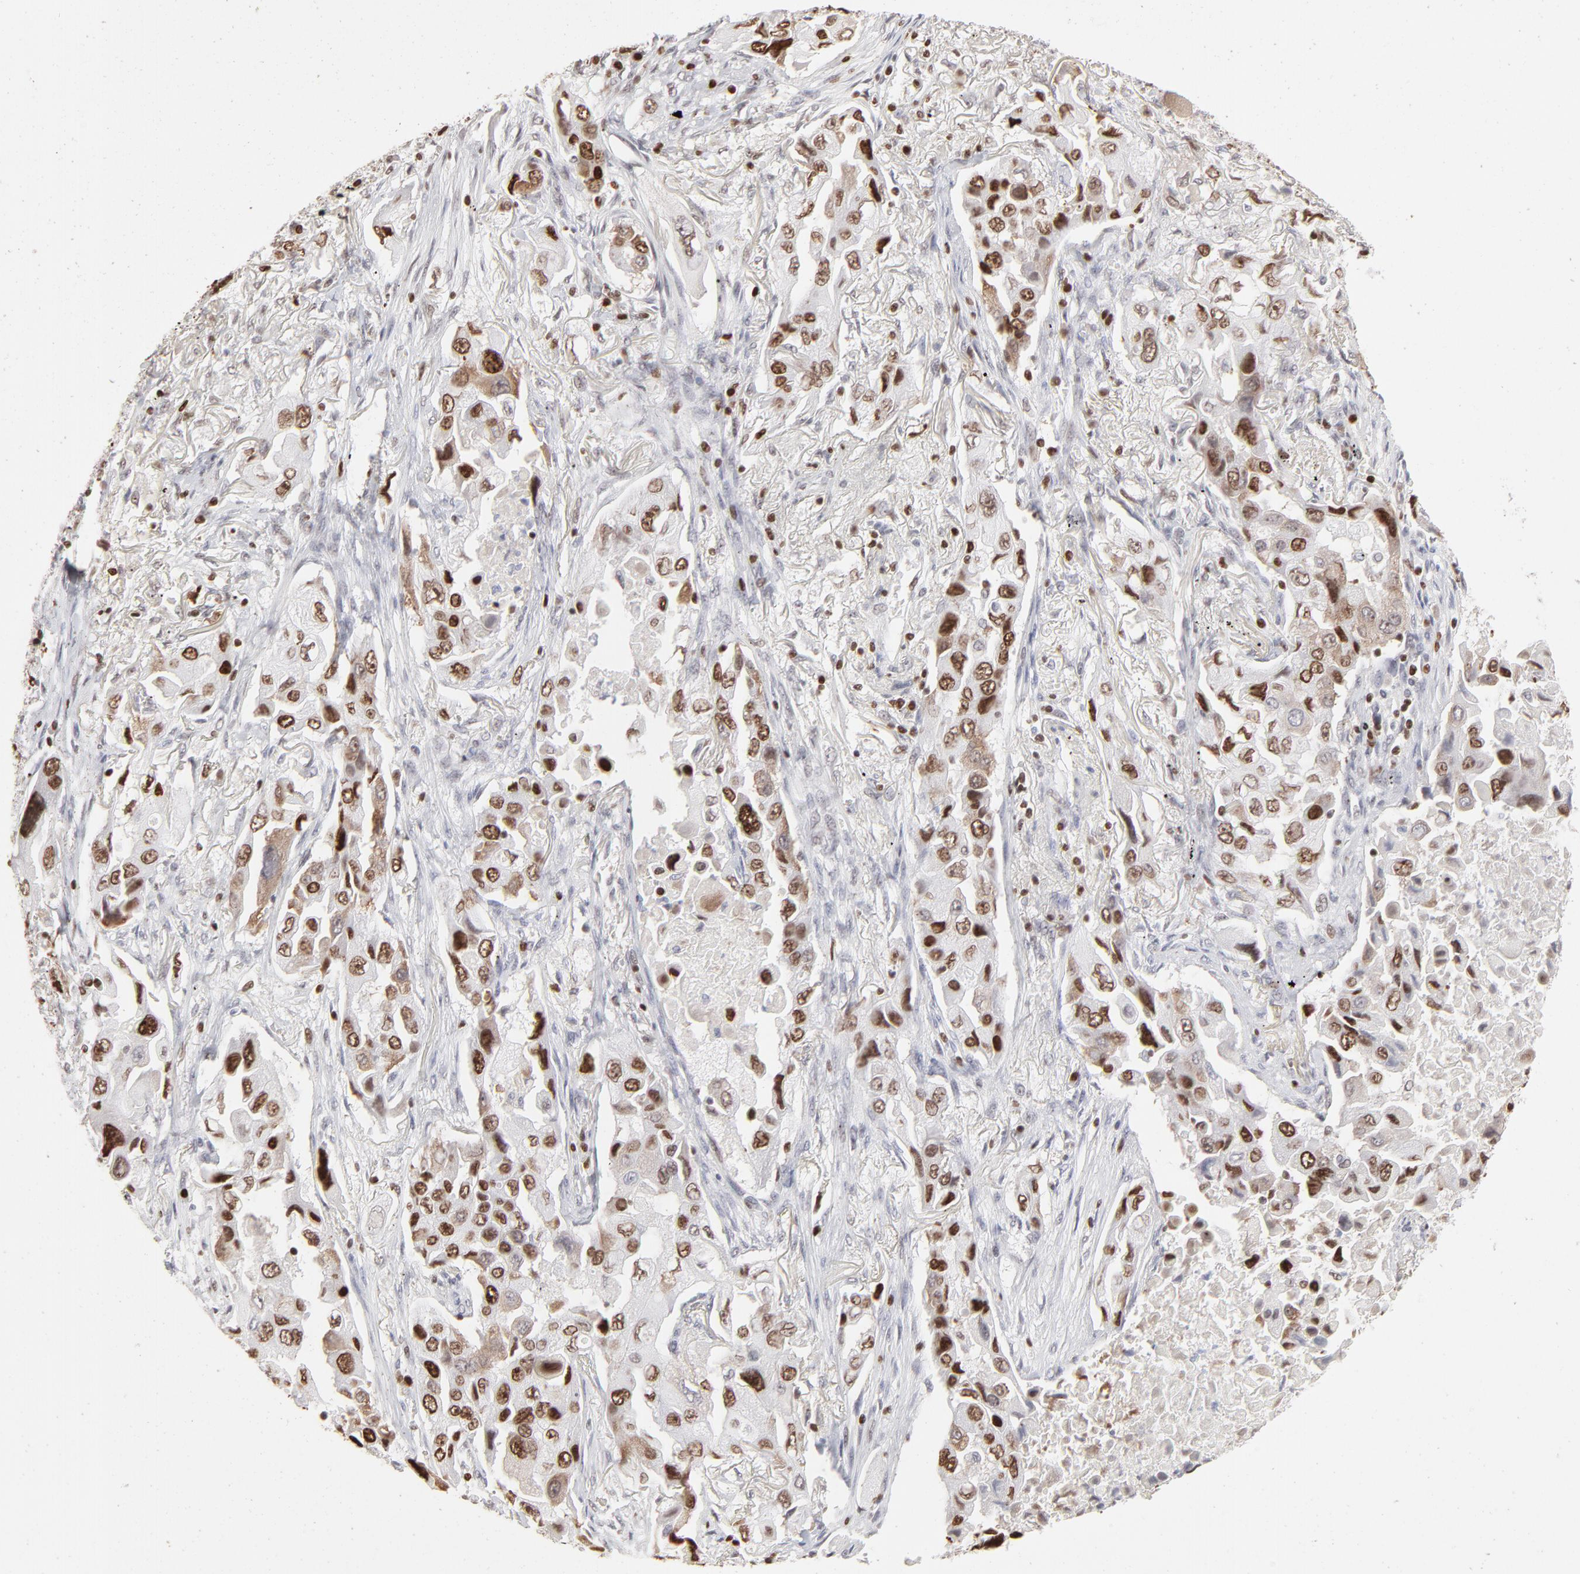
{"staining": {"intensity": "strong", "quantity": ">75%", "location": "nuclear"}, "tissue": "lung cancer", "cell_type": "Tumor cells", "image_type": "cancer", "snomed": [{"axis": "morphology", "description": "Adenocarcinoma, NOS"}, {"axis": "topography", "description": "Lung"}], "caption": "Immunohistochemistry (DAB (3,3'-diaminobenzidine)) staining of adenocarcinoma (lung) shows strong nuclear protein positivity in approximately >75% of tumor cells.", "gene": "PARP1", "patient": {"sex": "female", "age": 65}}